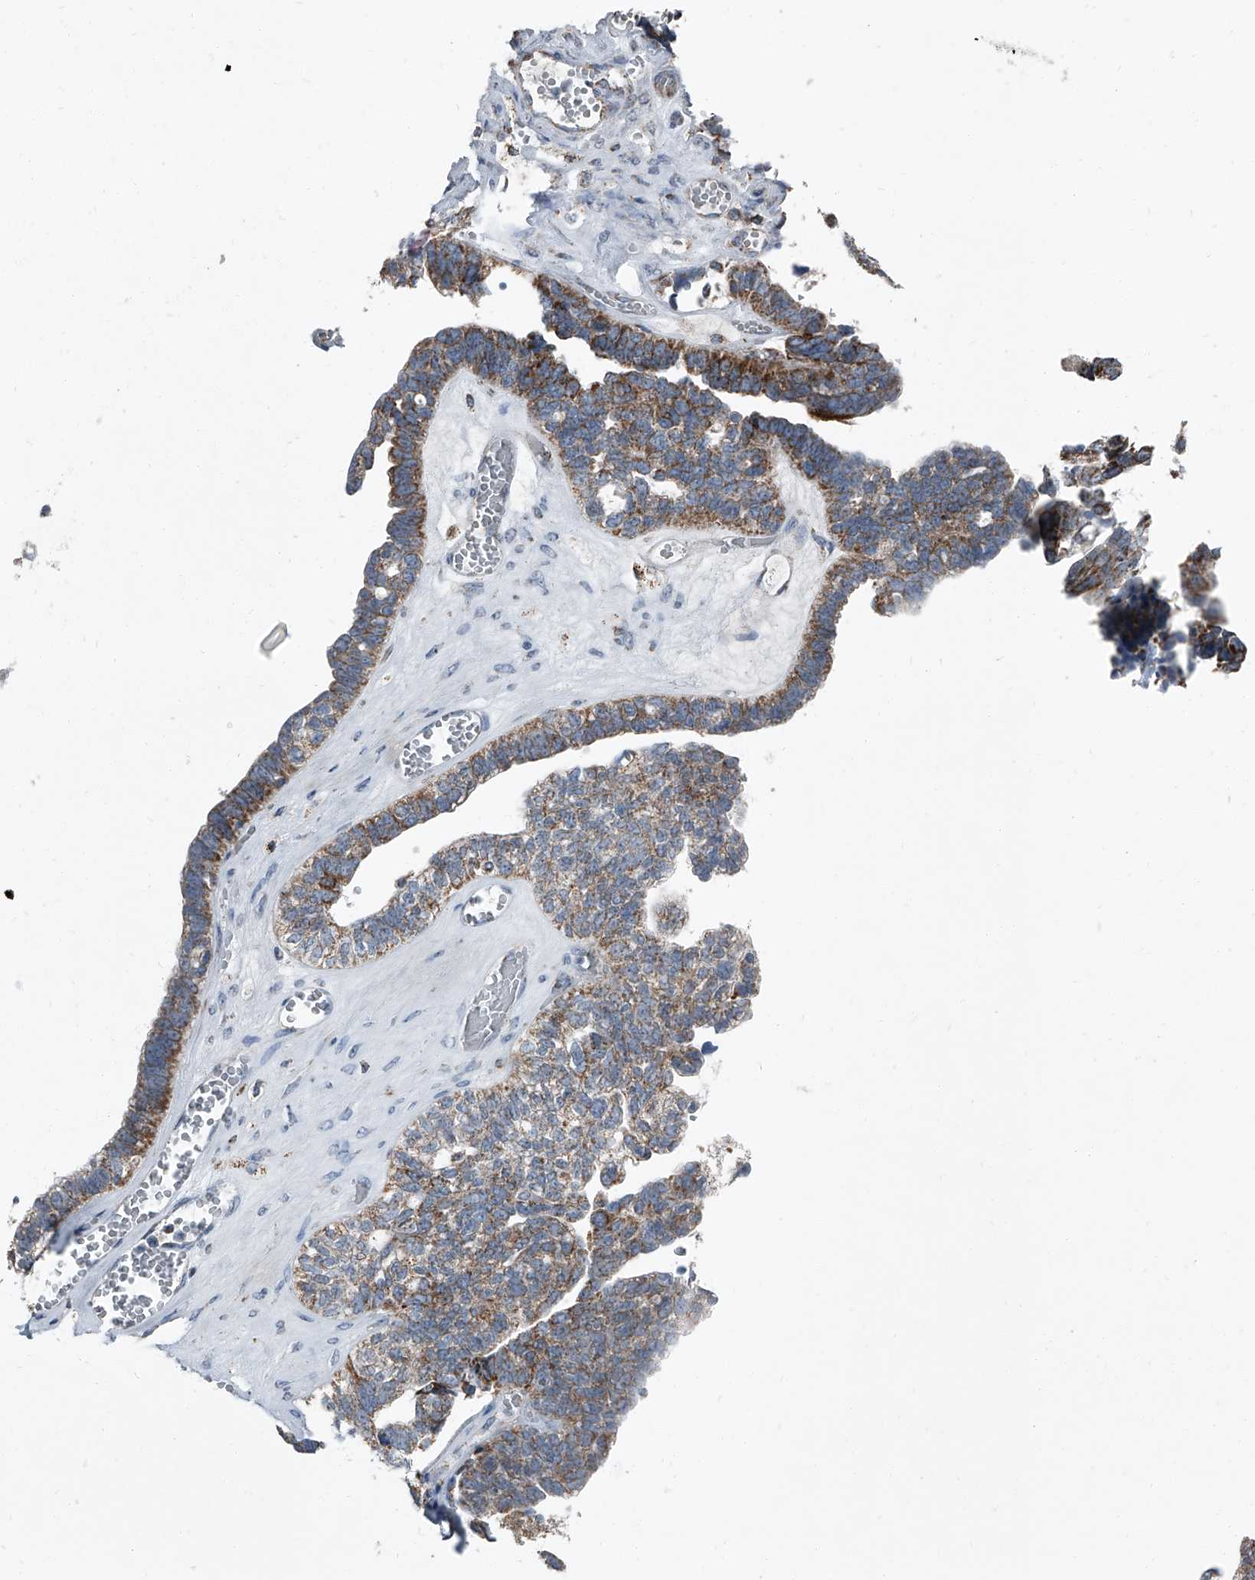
{"staining": {"intensity": "moderate", "quantity": ">75%", "location": "cytoplasmic/membranous"}, "tissue": "ovarian cancer", "cell_type": "Tumor cells", "image_type": "cancer", "snomed": [{"axis": "morphology", "description": "Cystadenocarcinoma, serous, NOS"}, {"axis": "topography", "description": "Ovary"}], "caption": "This micrograph shows IHC staining of human ovarian serous cystadenocarcinoma, with medium moderate cytoplasmic/membranous positivity in about >75% of tumor cells.", "gene": "CHRNA7", "patient": {"sex": "female", "age": 79}}